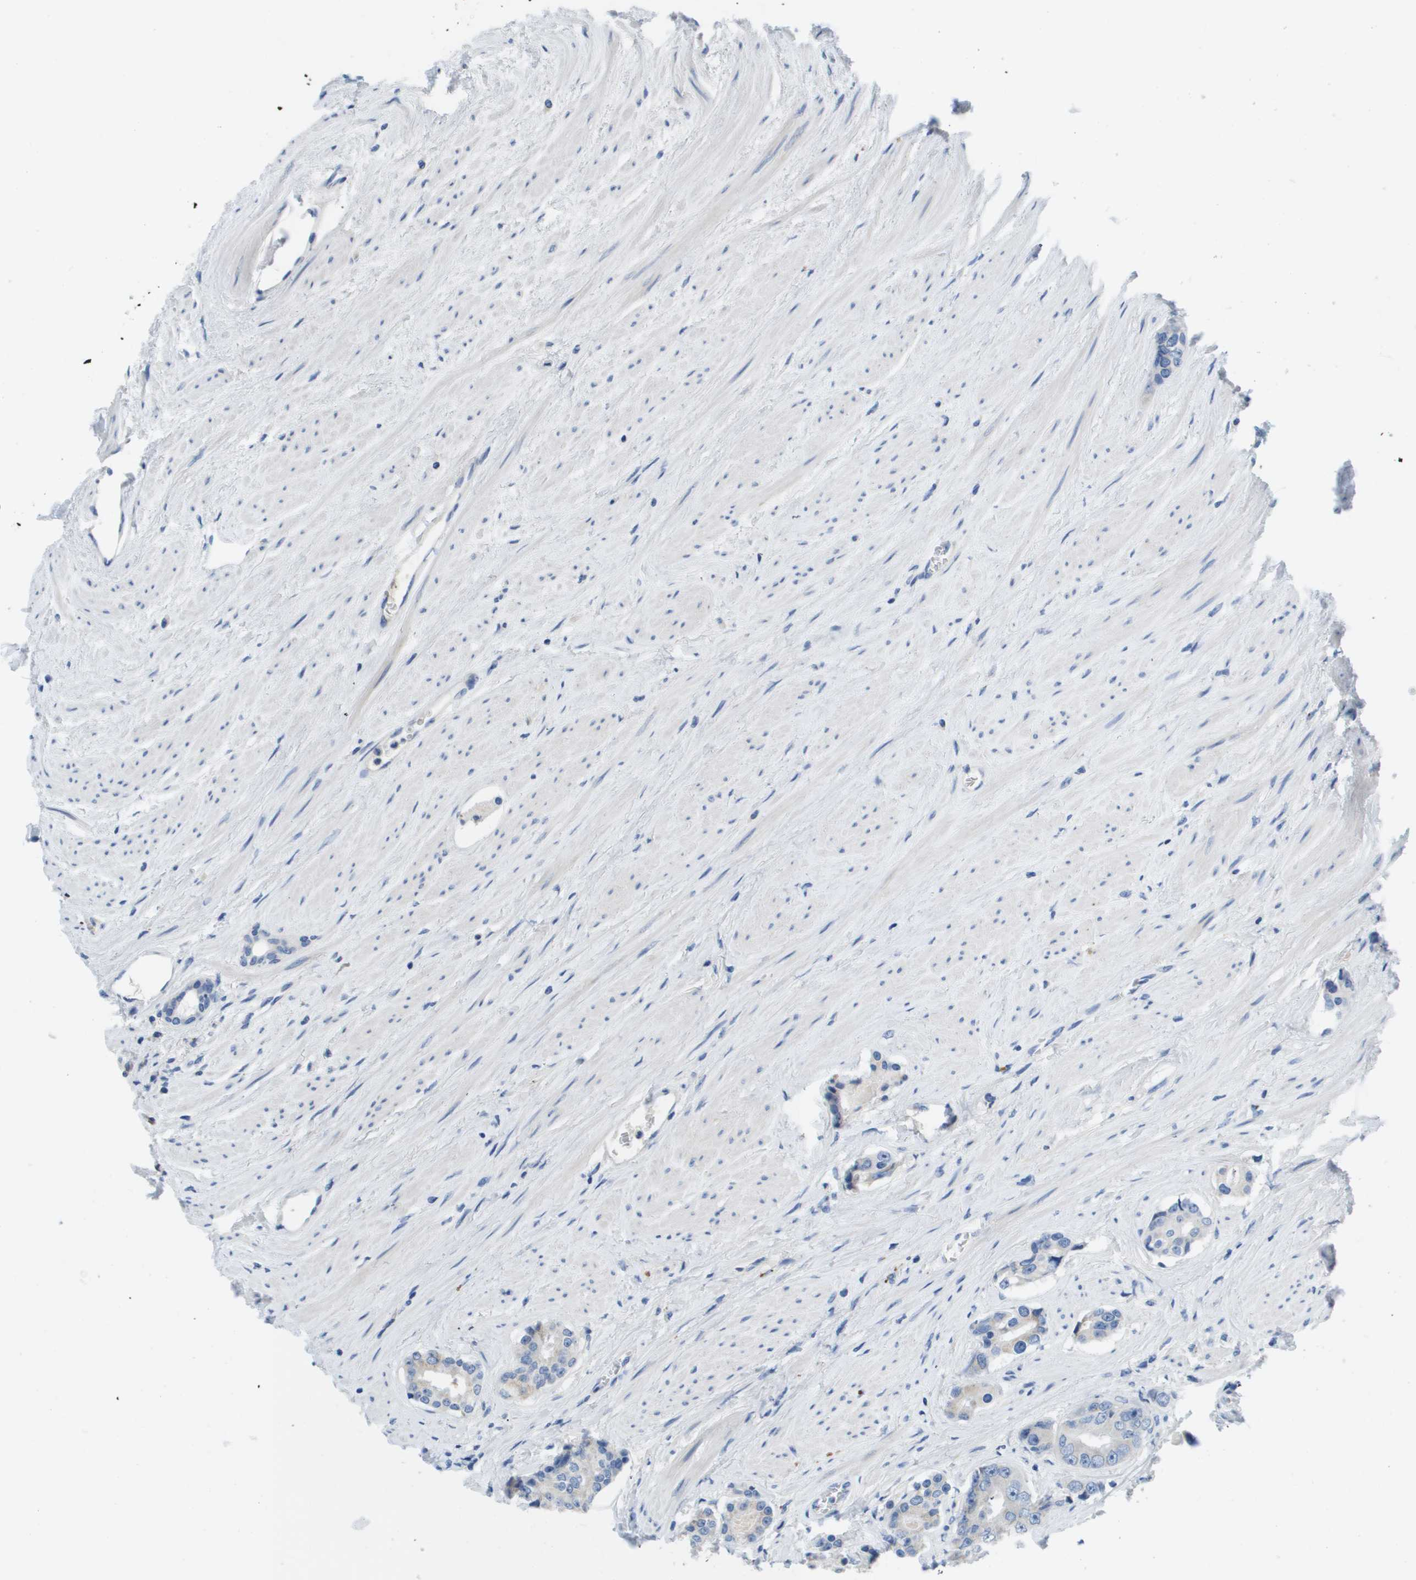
{"staining": {"intensity": "negative", "quantity": "none", "location": "none"}, "tissue": "prostate cancer", "cell_type": "Tumor cells", "image_type": "cancer", "snomed": [{"axis": "morphology", "description": "Adenocarcinoma, High grade"}, {"axis": "topography", "description": "Prostate"}], "caption": "The histopathology image displays no staining of tumor cells in prostate cancer (high-grade adenocarcinoma).", "gene": "MS4A1", "patient": {"sex": "male", "age": 71}}